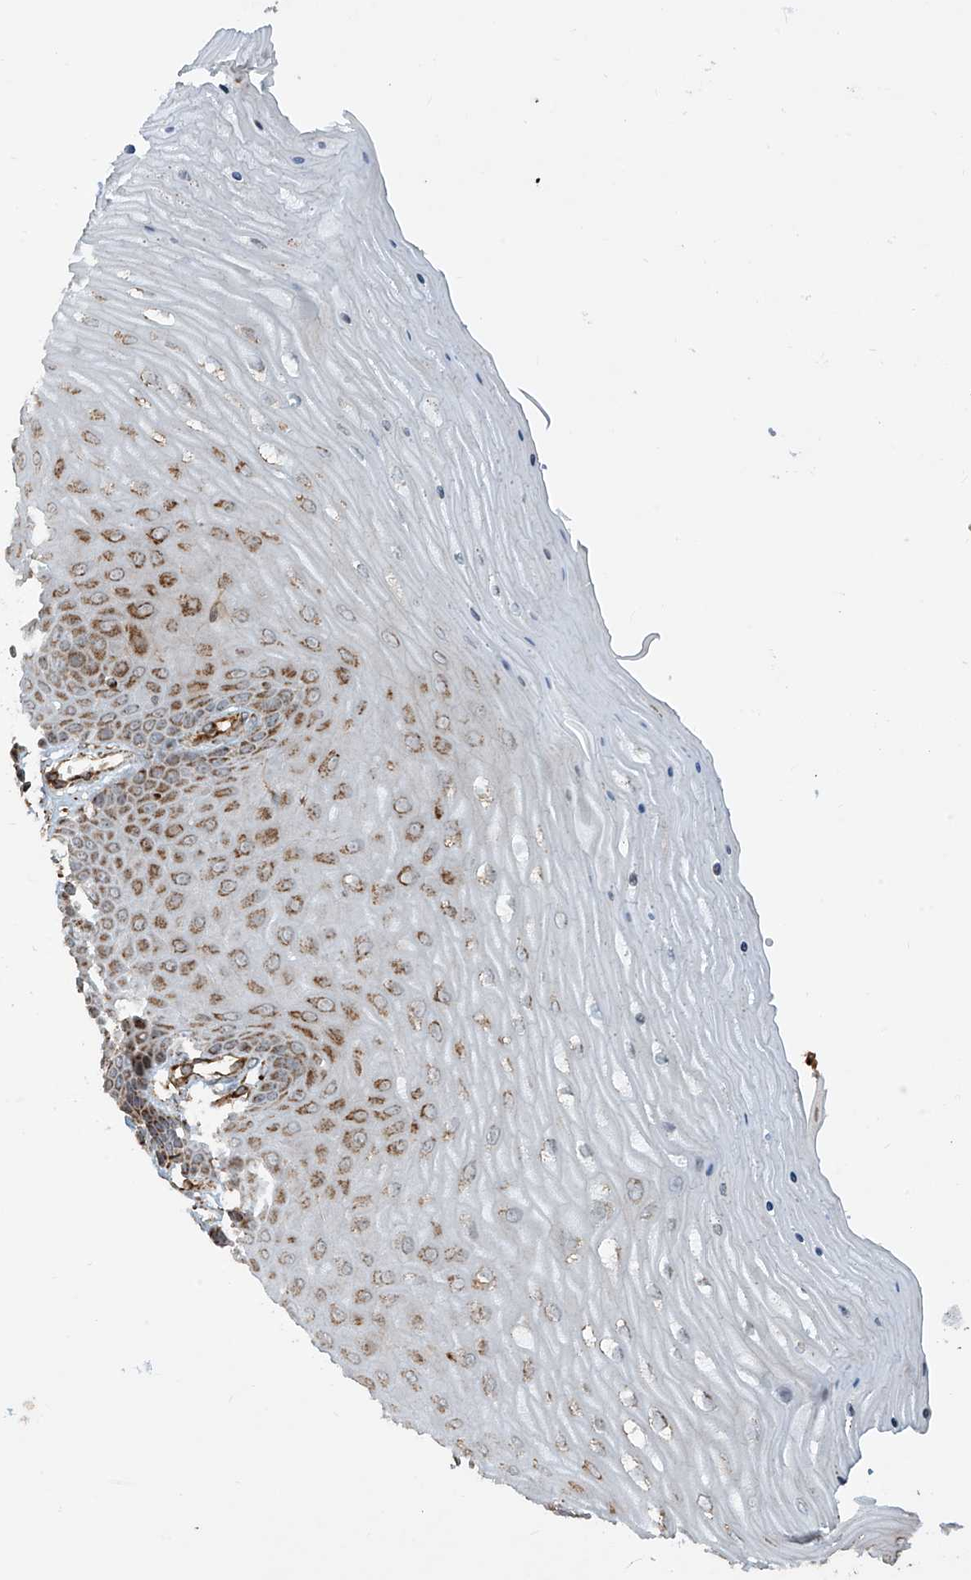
{"staining": {"intensity": "strong", "quantity": "25%-75%", "location": "cytoplasmic/membranous"}, "tissue": "cervix", "cell_type": "Glandular cells", "image_type": "normal", "snomed": [{"axis": "morphology", "description": "Normal tissue, NOS"}, {"axis": "topography", "description": "Cervix"}], "caption": "This micrograph shows immunohistochemistry (IHC) staining of benign cervix, with high strong cytoplasmic/membranous positivity in approximately 25%-75% of glandular cells.", "gene": "EIF5B", "patient": {"sex": "female", "age": 55}}